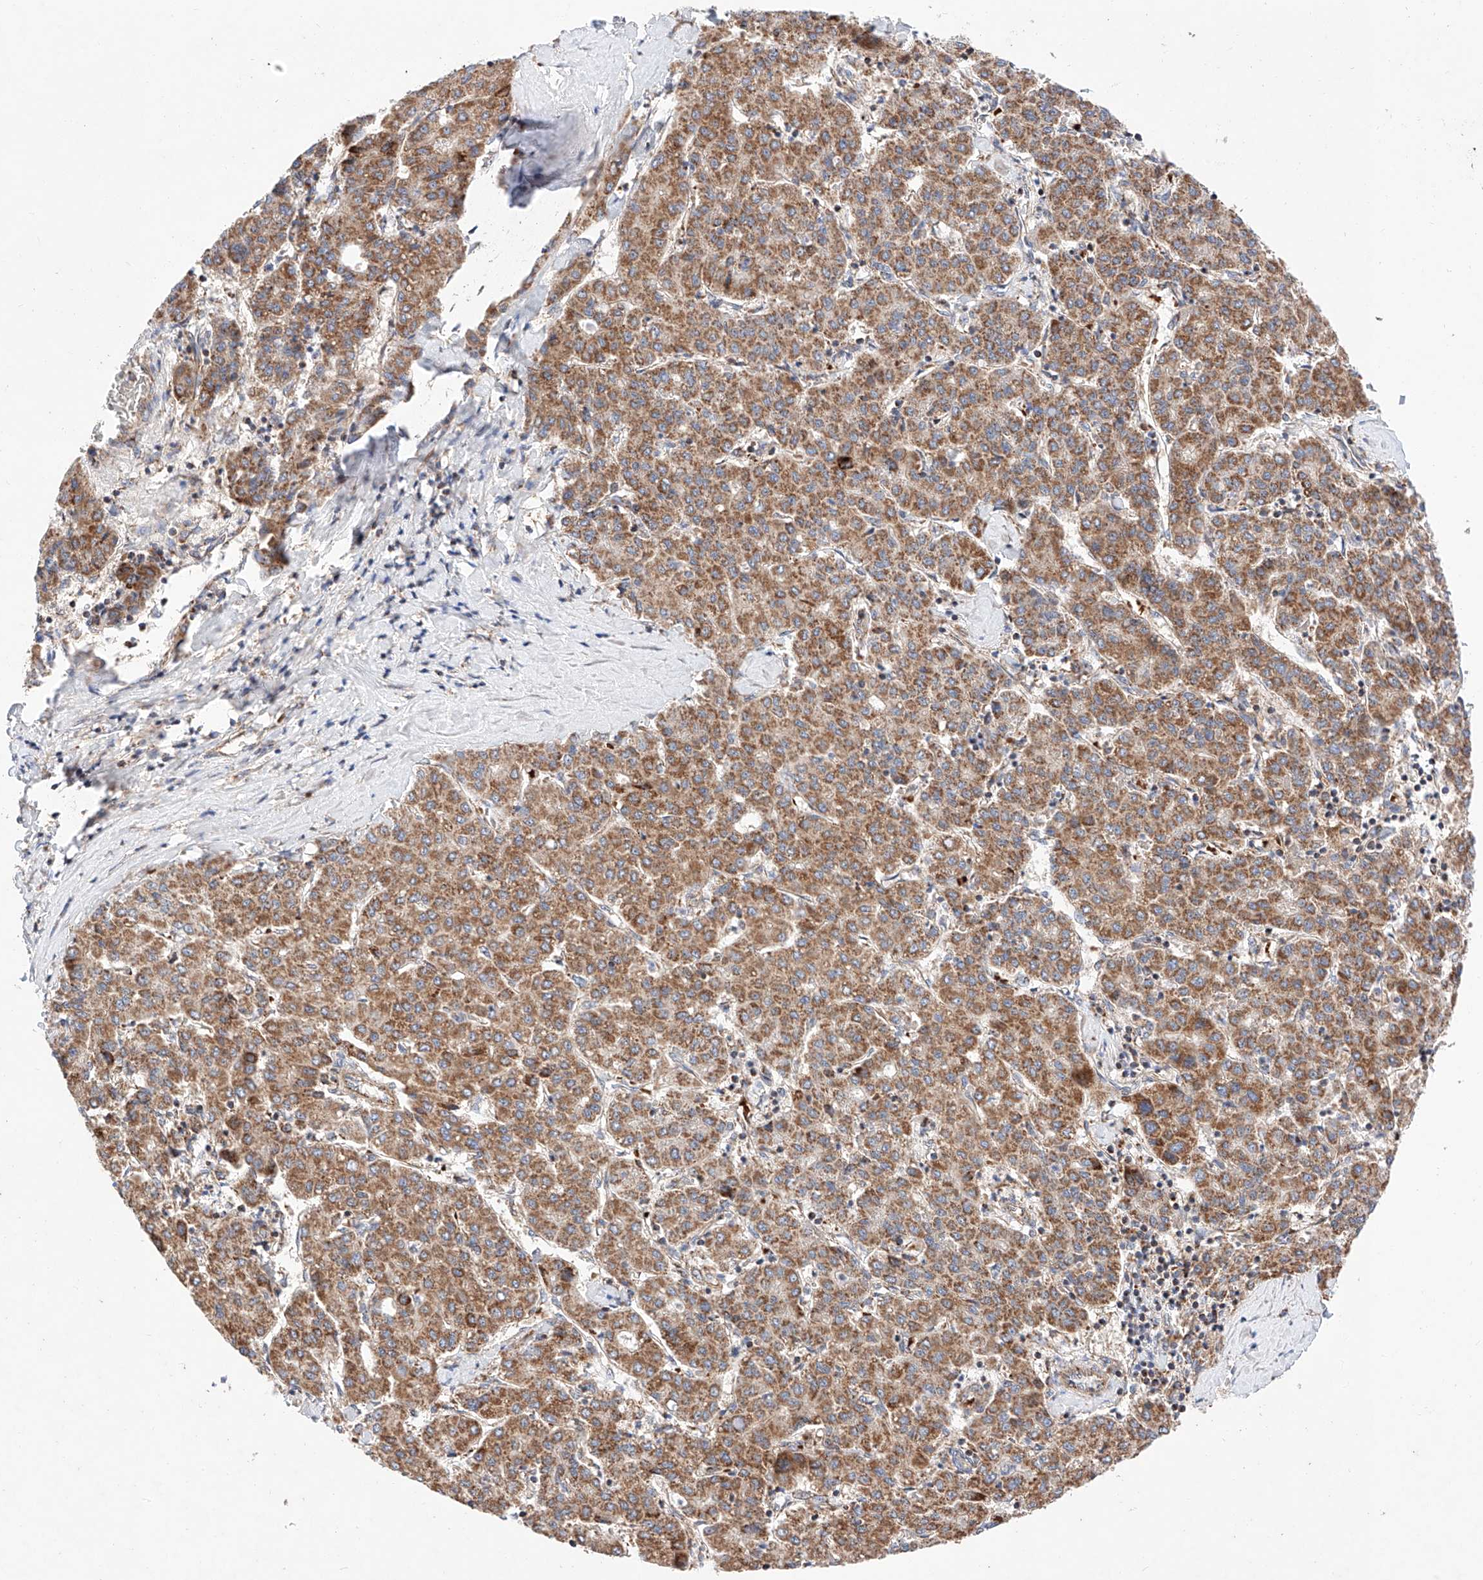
{"staining": {"intensity": "moderate", "quantity": ">75%", "location": "cytoplasmic/membranous"}, "tissue": "liver cancer", "cell_type": "Tumor cells", "image_type": "cancer", "snomed": [{"axis": "morphology", "description": "Carcinoma, Hepatocellular, NOS"}, {"axis": "topography", "description": "Liver"}], "caption": "Human hepatocellular carcinoma (liver) stained with a protein marker exhibits moderate staining in tumor cells.", "gene": "NR1D1", "patient": {"sex": "male", "age": 65}}